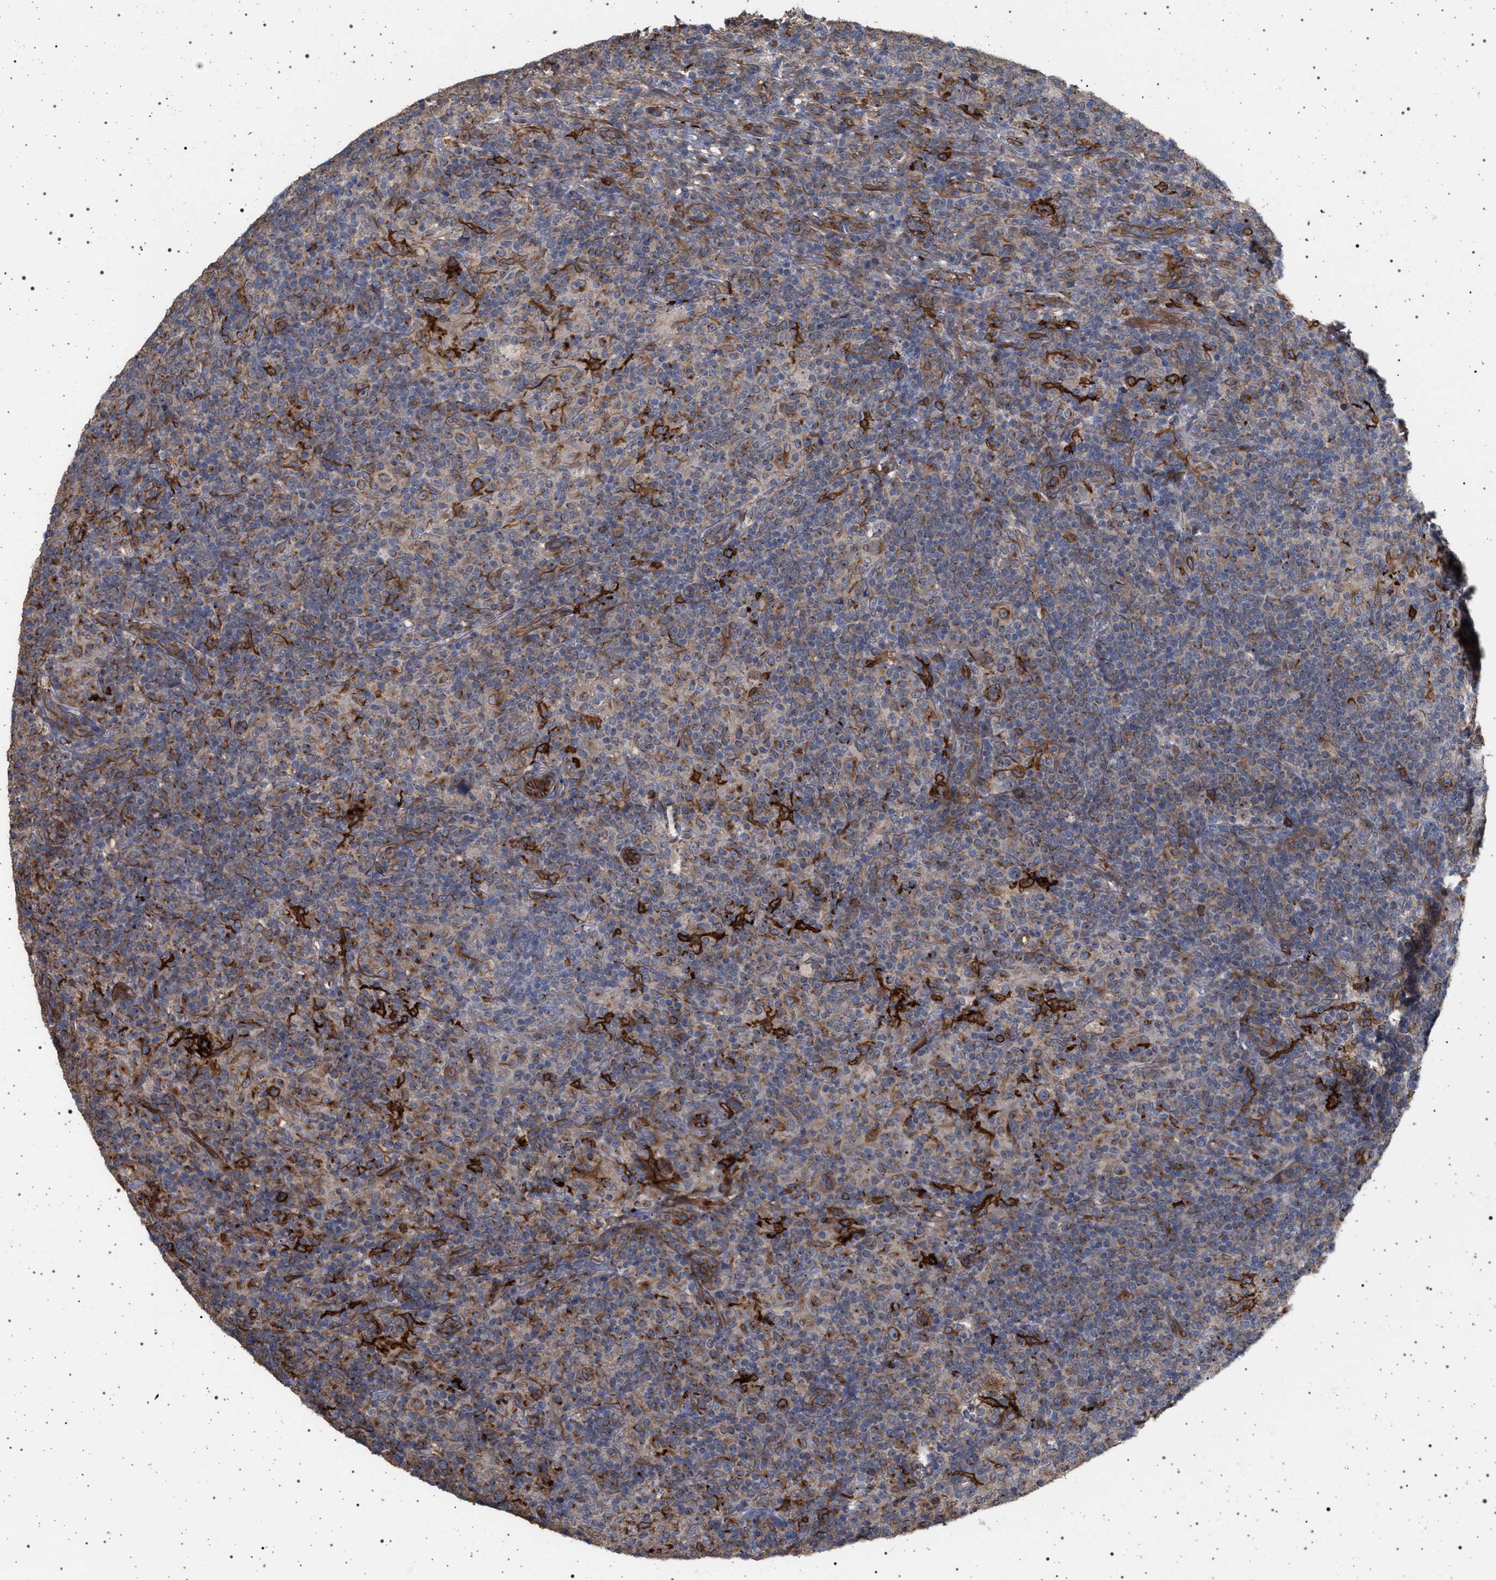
{"staining": {"intensity": "moderate", "quantity": "25%-75%", "location": "cytoplasmic/membranous"}, "tissue": "lymphoma", "cell_type": "Tumor cells", "image_type": "cancer", "snomed": [{"axis": "morphology", "description": "Hodgkin's disease, NOS"}, {"axis": "topography", "description": "Lymph node"}], "caption": "Lymphoma was stained to show a protein in brown. There is medium levels of moderate cytoplasmic/membranous staining in about 25%-75% of tumor cells.", "gene": "IFT20", "patient": {"sex": "male", "age": 70}}